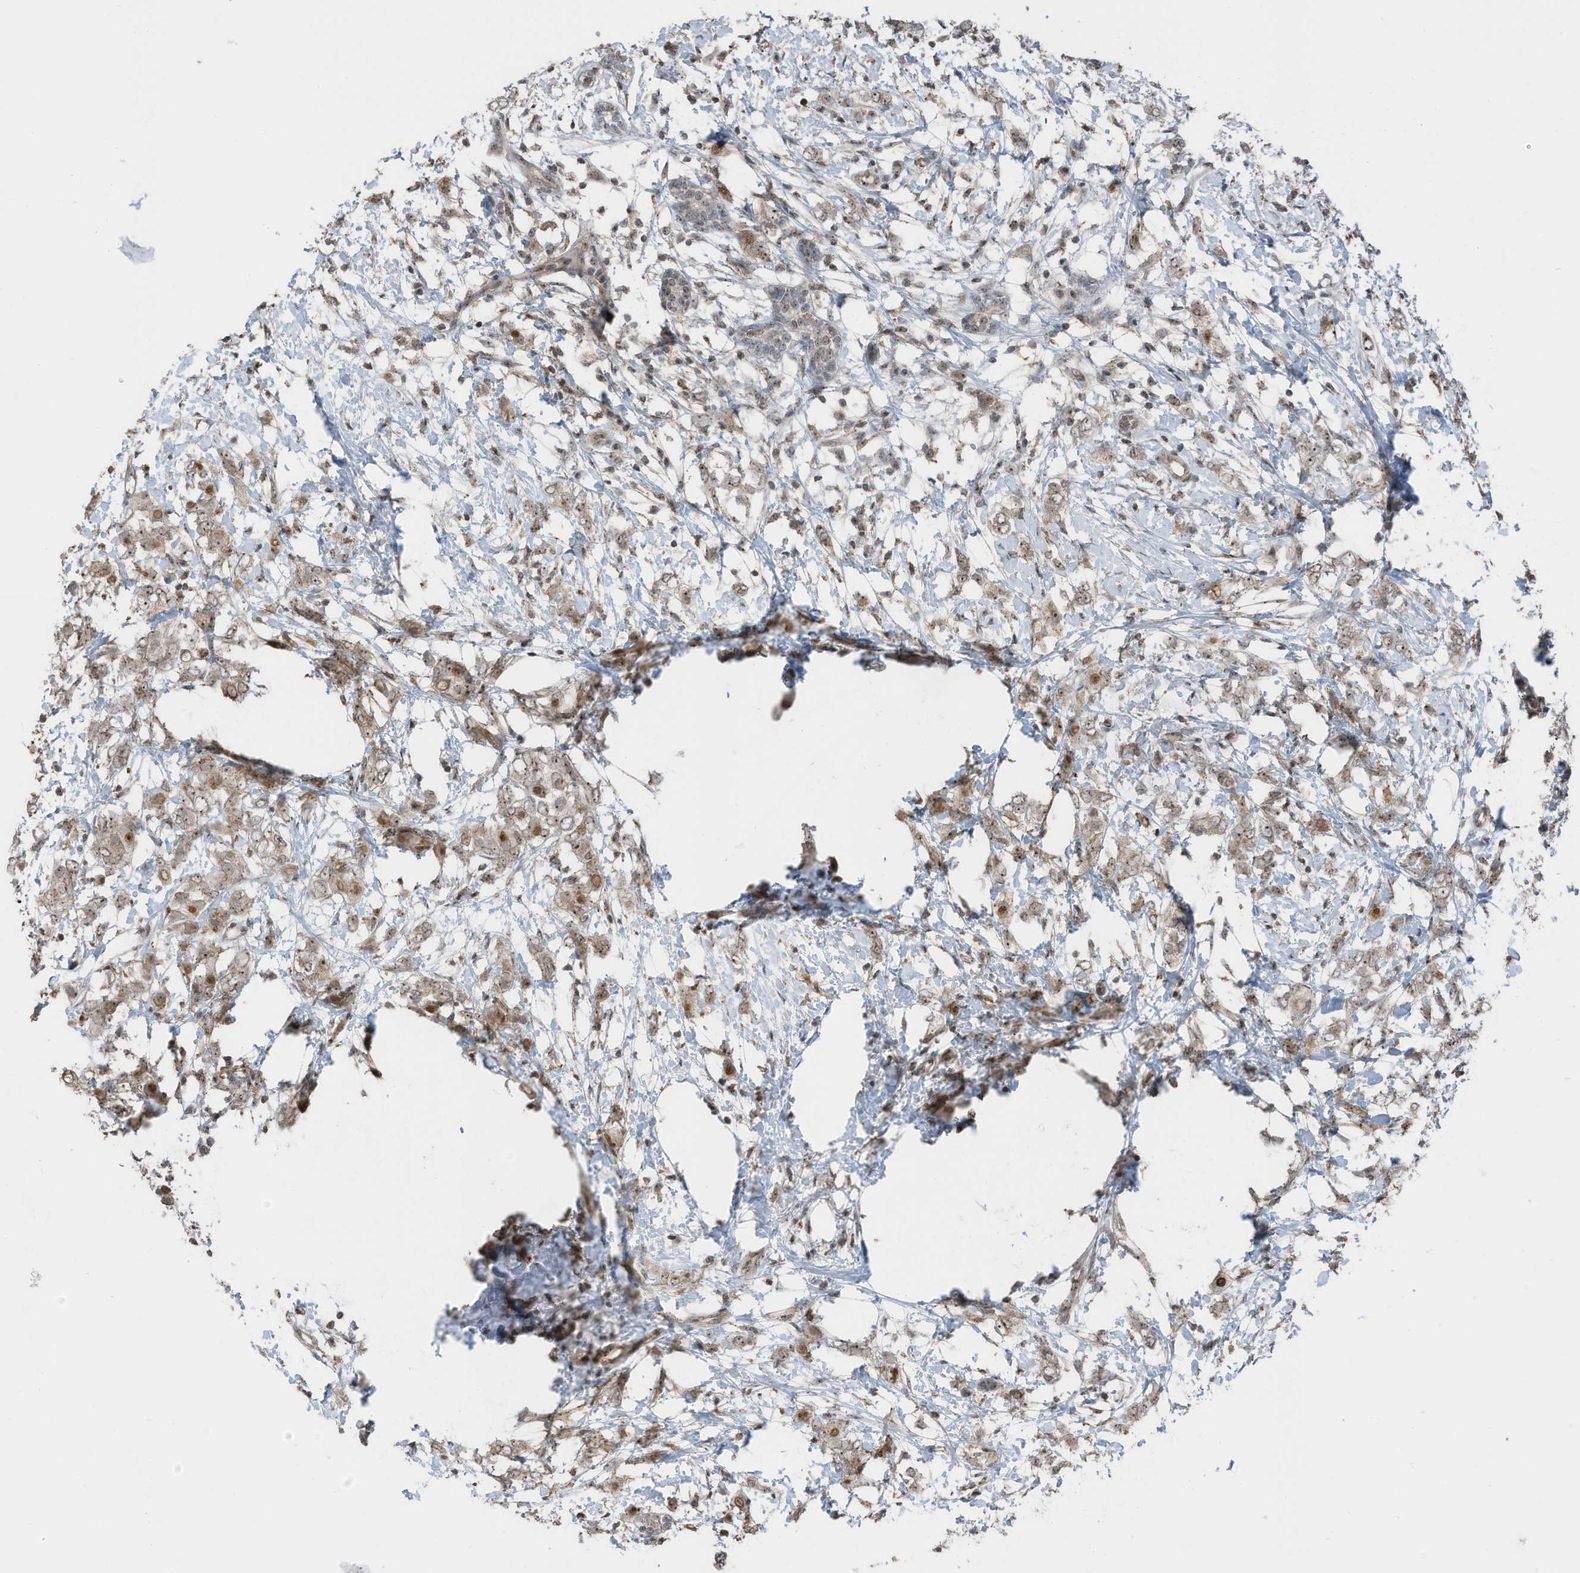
{"staining": {"intensity": "moderate", "quantity": ">75%", "location": "cytoplasmic/membranous,nuclear"}, "tissue": "breast cancer", "cell_type": "Tumor cells", "image_type": "cancer", "snomed": [{"axis": "morphology", "description": "Normal tissue, NOS"}, {"axis": "morphology", "description": "Lobular carcinoma"}, {"axis": "topography", "description": "Breast"}], "caption": "A brown stain shows moderate cytoplasmic/membranous and nuclear staining of a protein in human breast lobular carcinoma tumor cells. (brown staining indicates protein expression, while blue staining denotes nuclei).", "gene": "UTP3", "patient": {"sex": "female", "age": 47}}